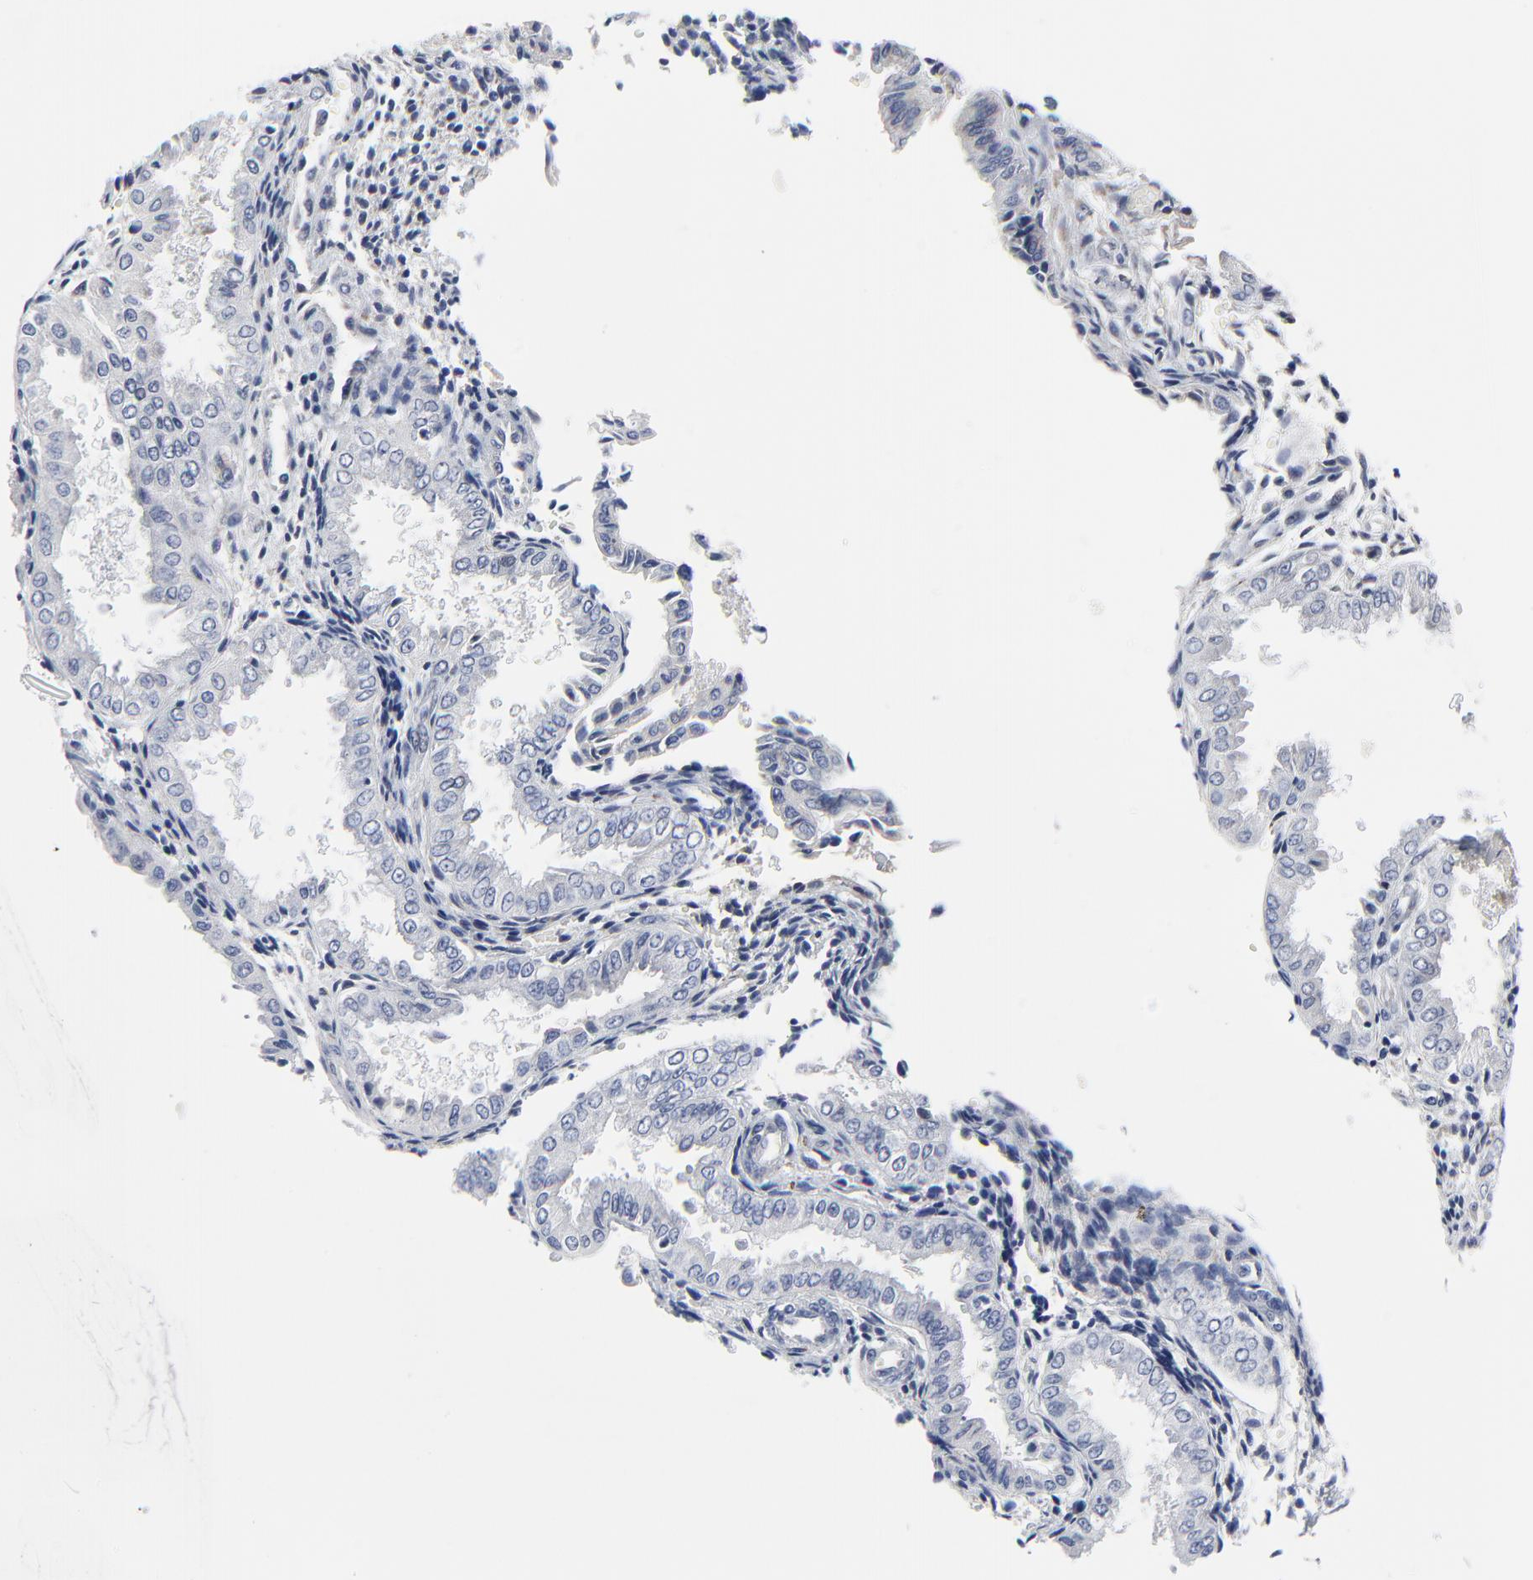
{"staining": {"intensity": "negative", "quantity": "none", "location": "none"}, "tissue": "endometrium", "cell_type": "Cells in endometrial stroma", "image_type": "normal", "snomed": [{"axis": "morphology", "description": "Normal tissue, NOS"}, {"axis": "topography", "description": "Endometrium"}], "caption": "An image of endometrium stained for a protein reveals no brown staining in cells in endometrial stroma. Nuclei are stained in blue.", "gene": "NLGN3", "patient": {"sex": "female", "age": 33}}